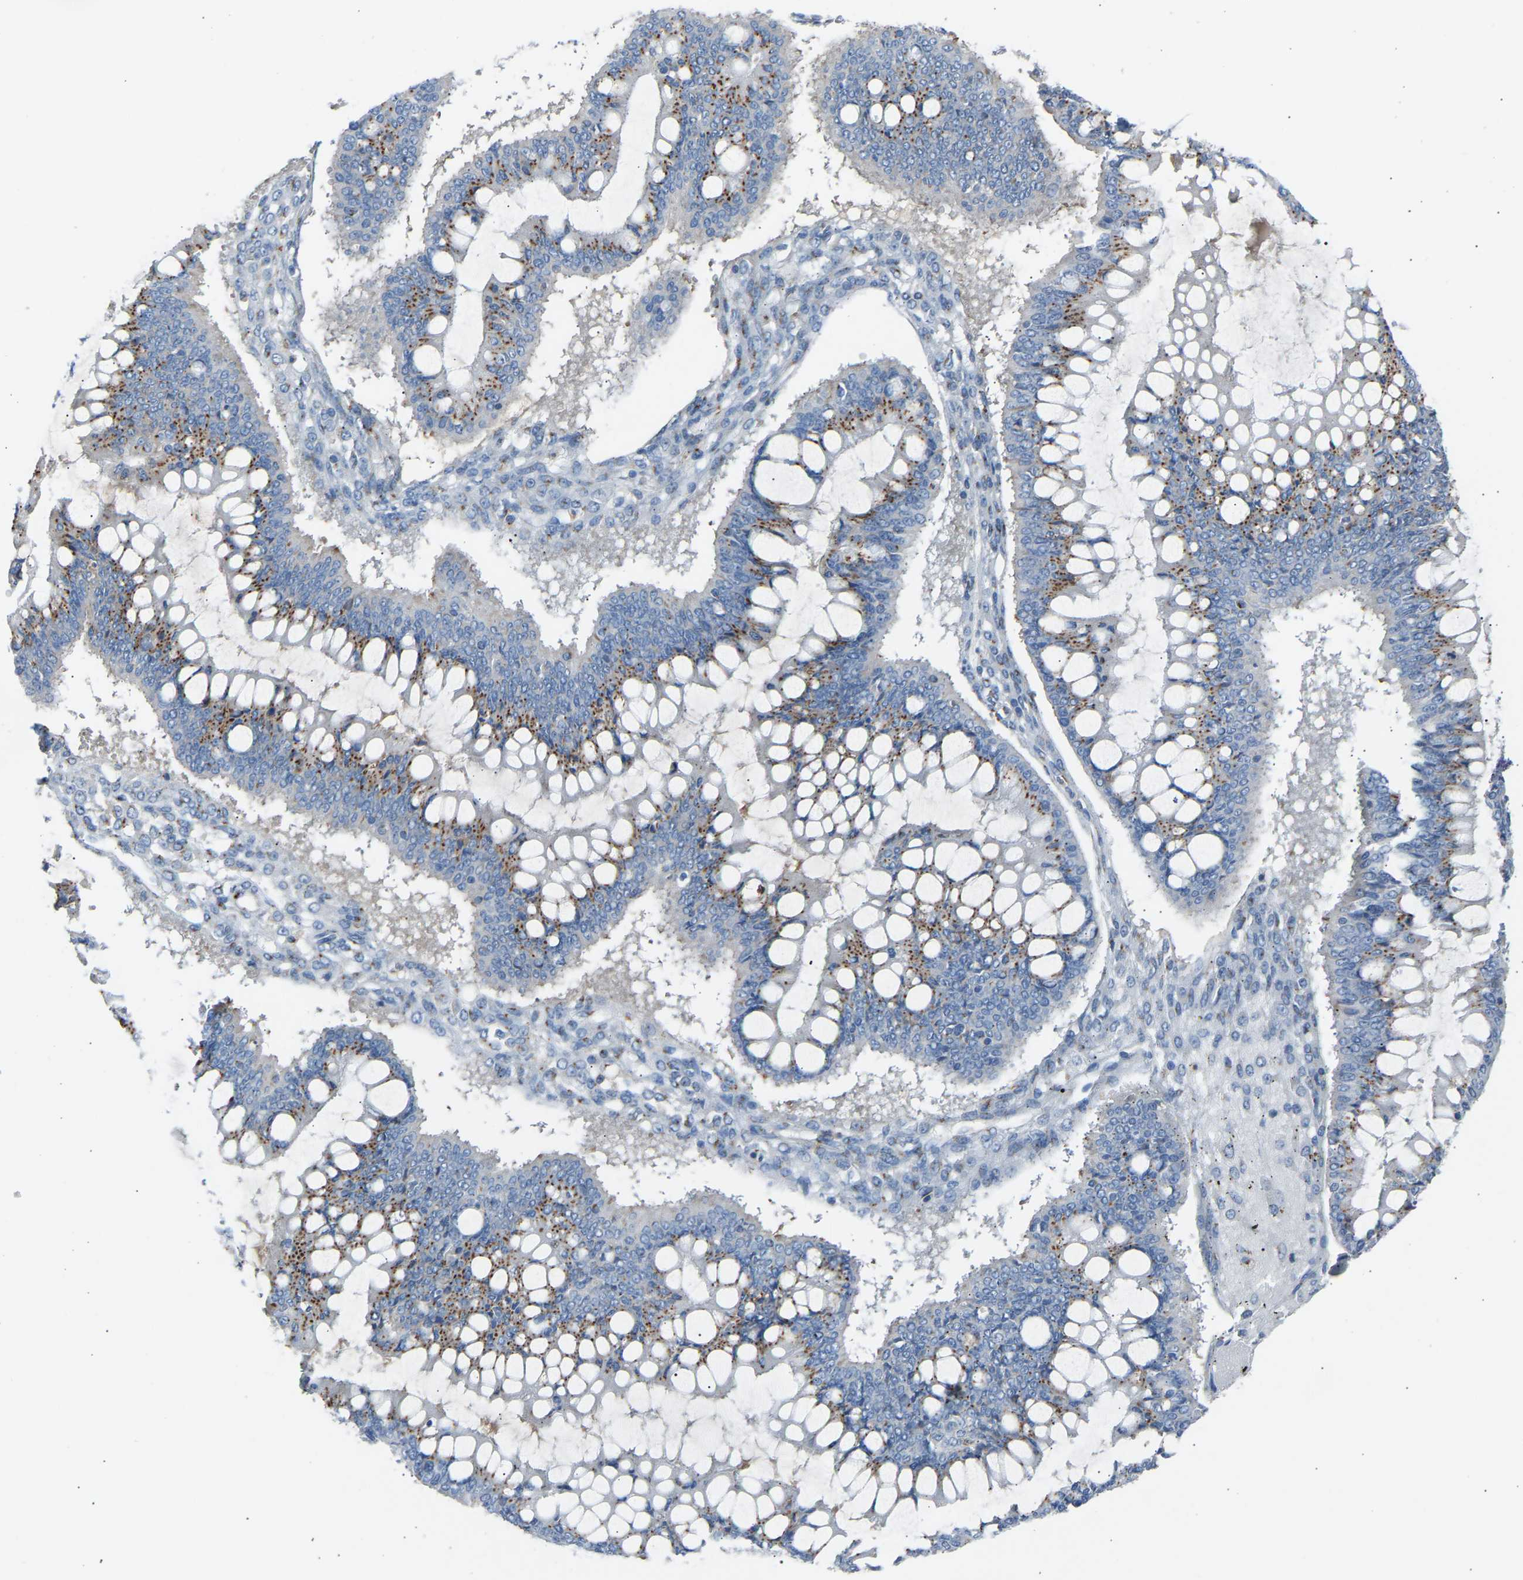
{"staining": {"intensity": "moderate", "quantity": ">75%", "location": "cytoplasmic/membranous"}, "tissue": "ovarian cancer", "cell_type": "Tumor cells", "image_type": "cancer", "snomed": [{"axis": "morphology", "description": "Cystadenocarcinoma, mucinous, NOS"}, {"axis": "topography", "description": "Ovary"}], "caption": "A high-resolution micrograph shows immunohistochemistry staining of ovarian cancer, which shows moderate cytoplasmic/membranous staining in about >75% of tumor cells.", "gene": "CYREN", "patient": {"sex": "female", "age": 73}}